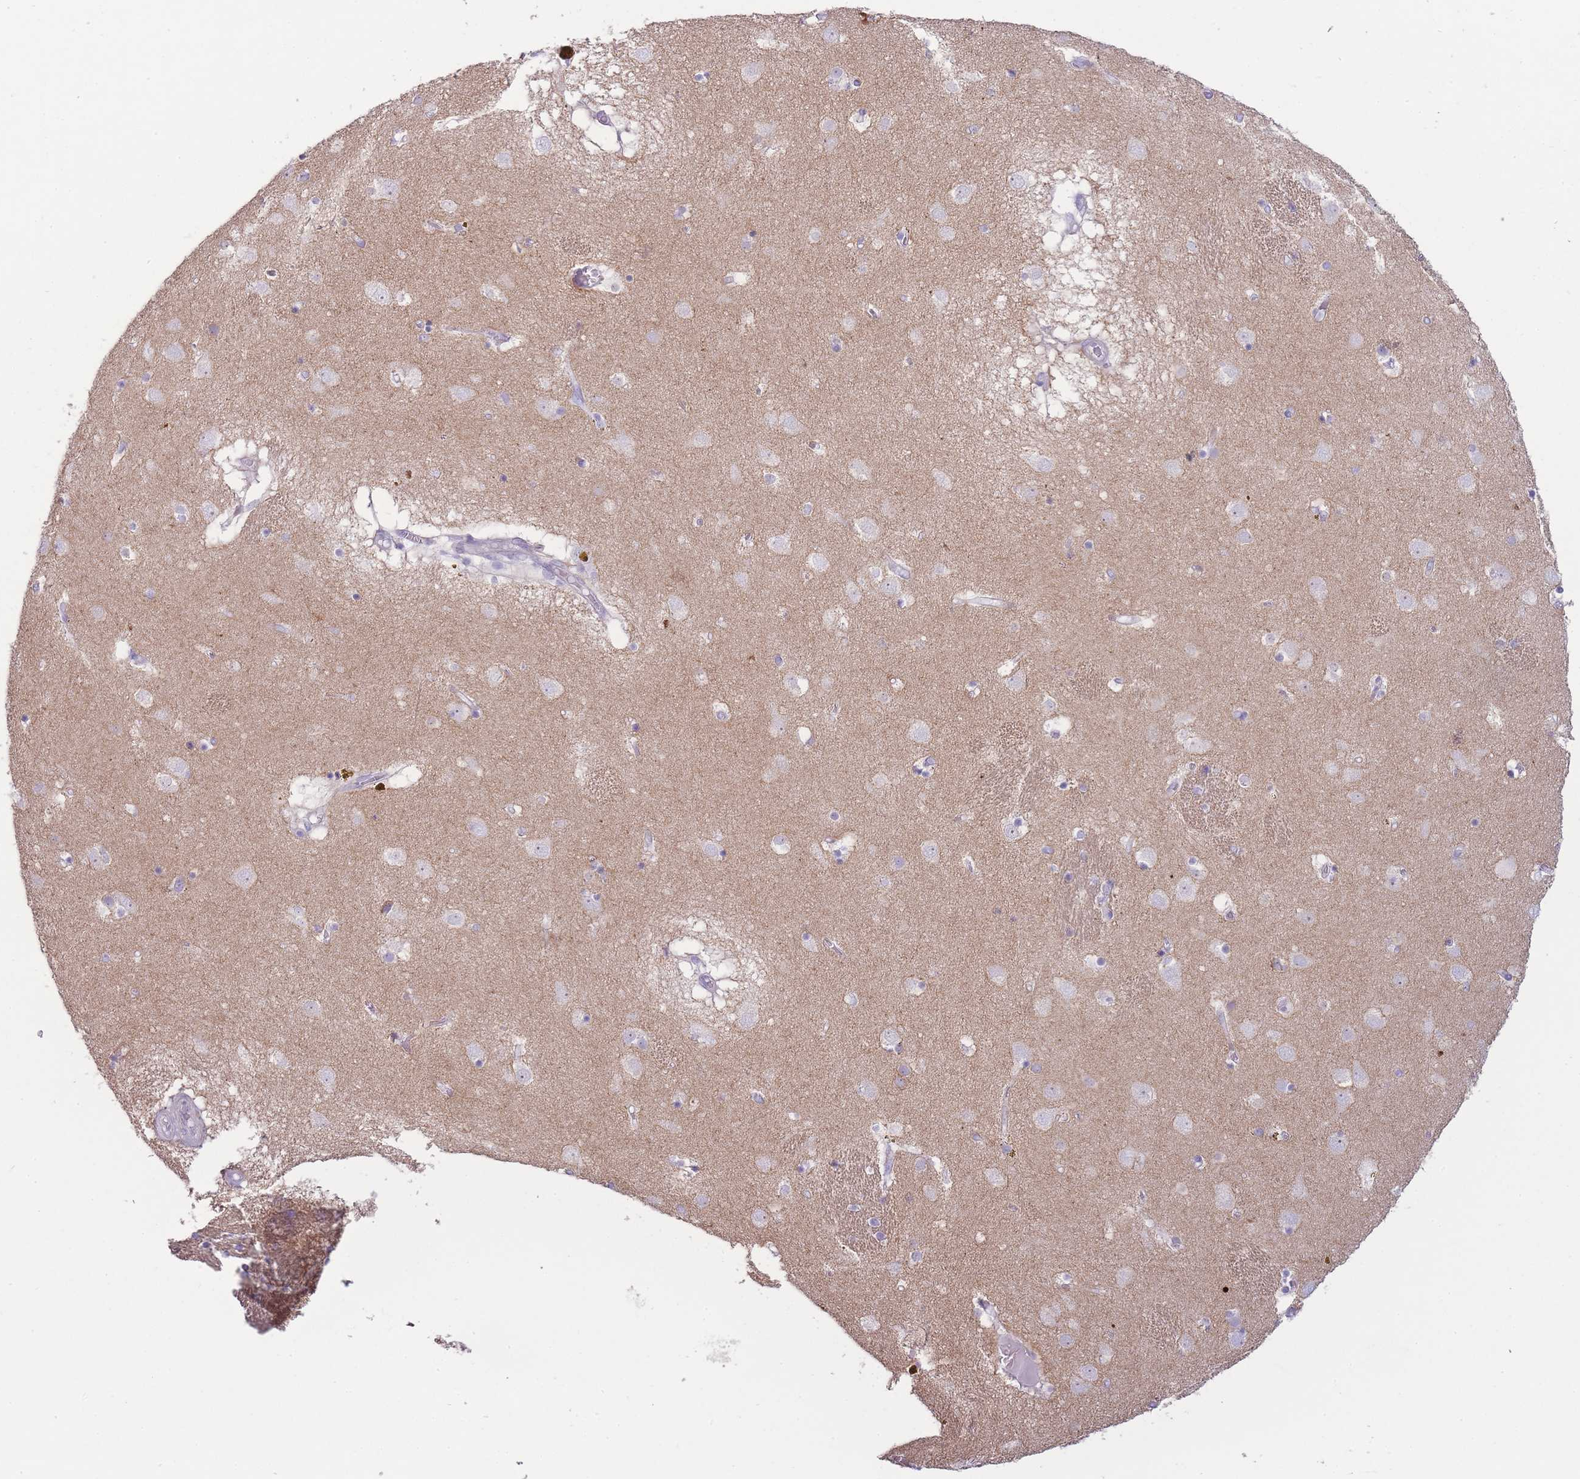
{"staining": {"intensity": "negative", "quantity": "none", "location": "none"}, "tissue": "caudate", "cell_type": "Glial cells", "image_type": "normal", "snomed": [{"axis": "morphology", "description": "Normal tissue, NOS"}, {"axis": "topography", "description": "Lateral ventricle wall"}], "caption": "Caudate stained for a protein using immunohistochemistry displays no staining glial cells.", "gene": "UTP14A", "patient": {"sex": "male", "age": 70}}